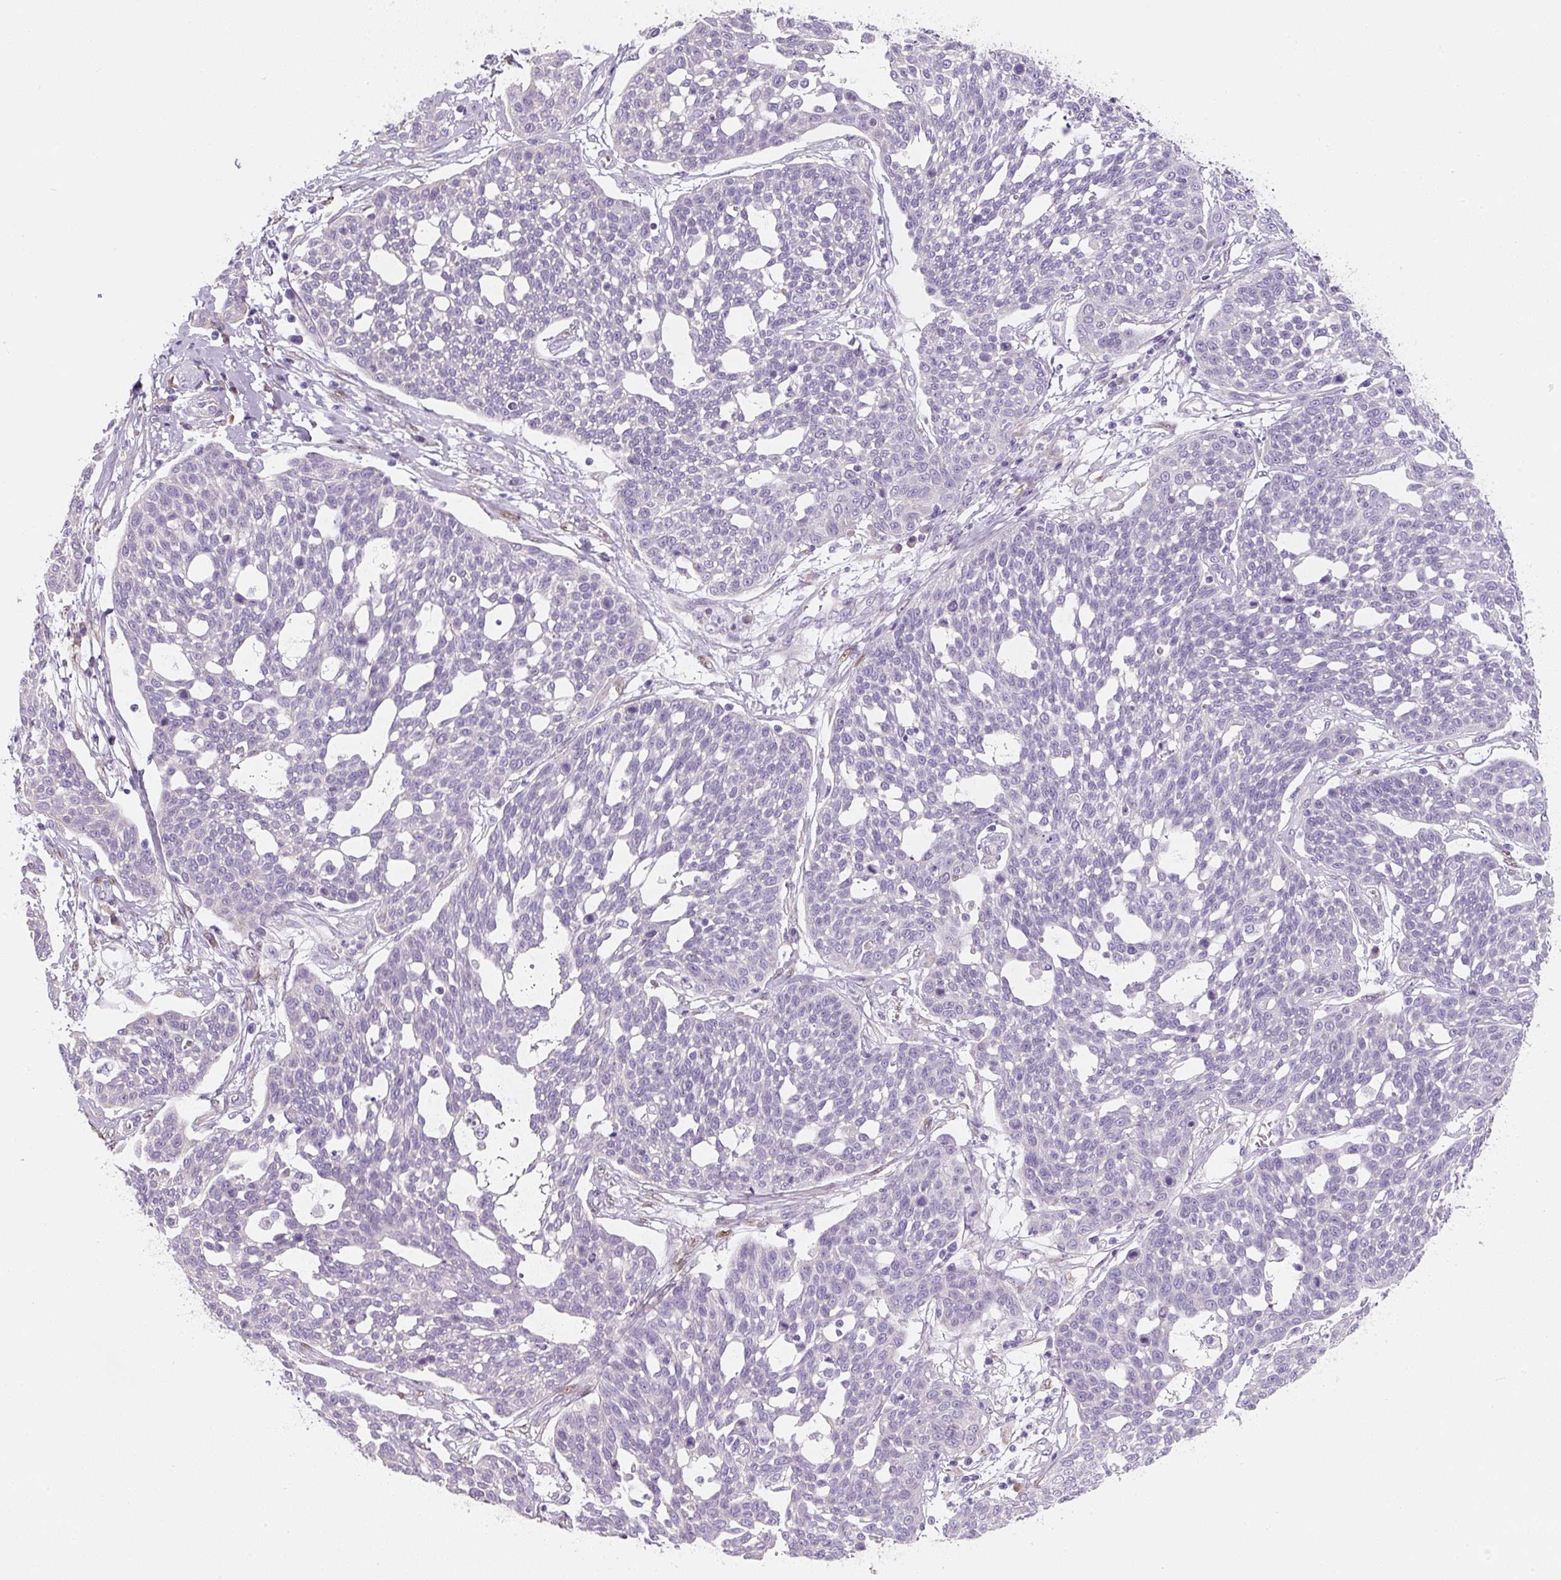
{"staining": {"intensity": "negative", "quantity": "none", "location": "none"}, "tissue": "cervical cancer", "cell_type": "Tumor cells", "image_type": "cancer", "snomed": [{"axis": "morphology", "description": "Squamous cell carcinoma, NOS"}, {"axis": "topography", "description": "Cervix"}], "caption": "High magnification brightfield microscopy of squamous cell carcinoma (cervical) stained with DAB (3,3'-diaminobenzidine) (brown) and counterstained with hematoxylin (blue): tumor cells show no significant expression.", "gene": "PWWP3B", "patient": {"sex": "female", "age": 34}}